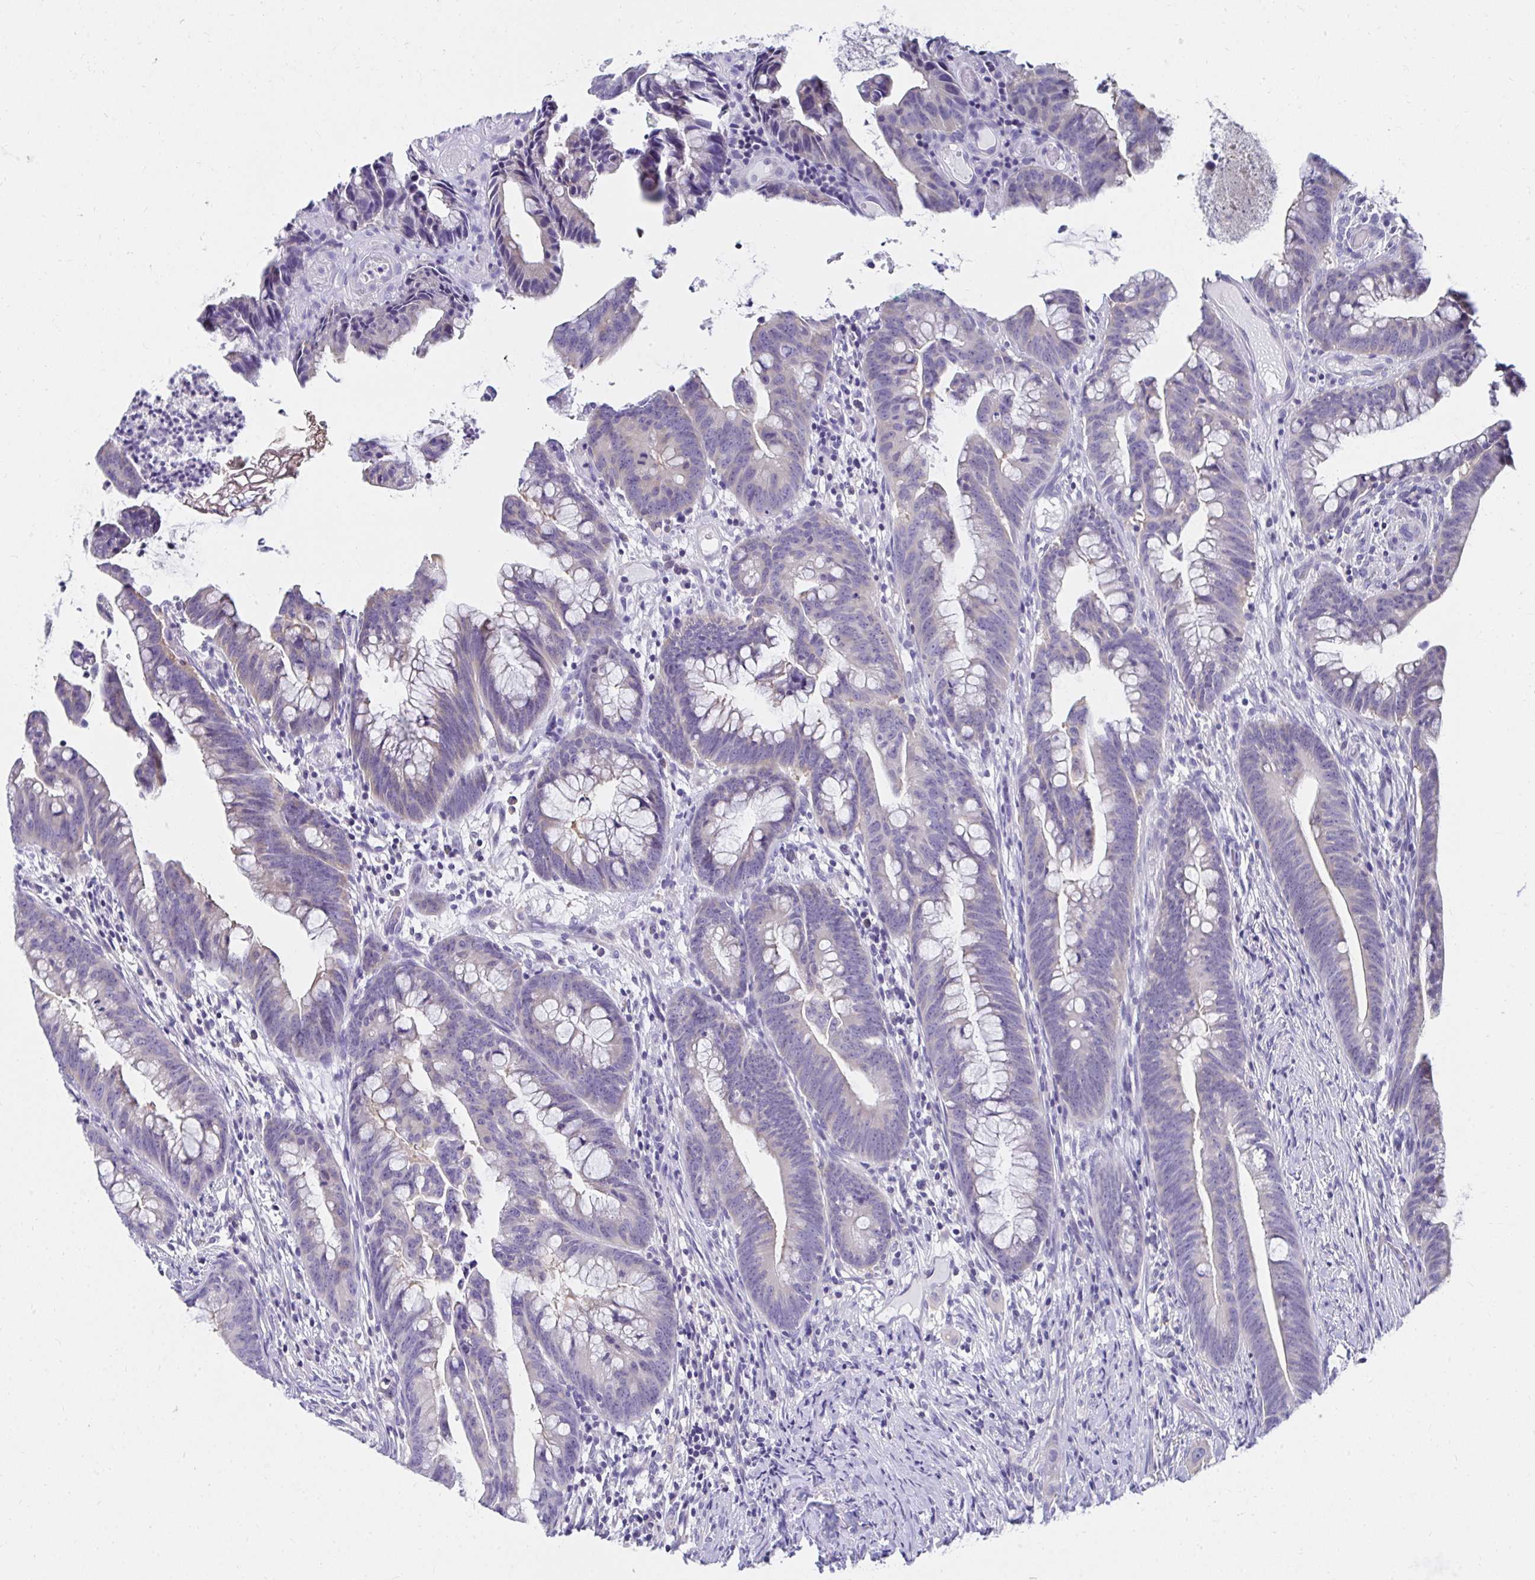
{"staining": {"intensity": "negative", "quantity": "none", "location": "none"}, "tissue": "colorectal cancer", "cell_type": "Tumor cells", "image_type": "cancer", "snomed": [{"axis": "morphology", "description": "Adenocarcinoma, NOS"}, {"axis": "topography", "description": "Colon"}], "caption": "Immunohistochemical staining of human colorectal cancer (adenocarcinoma) reveals no significant expression in tumor cells.", "gene": "C19orf81", "patient": {"sex": "male", "age": 62}}